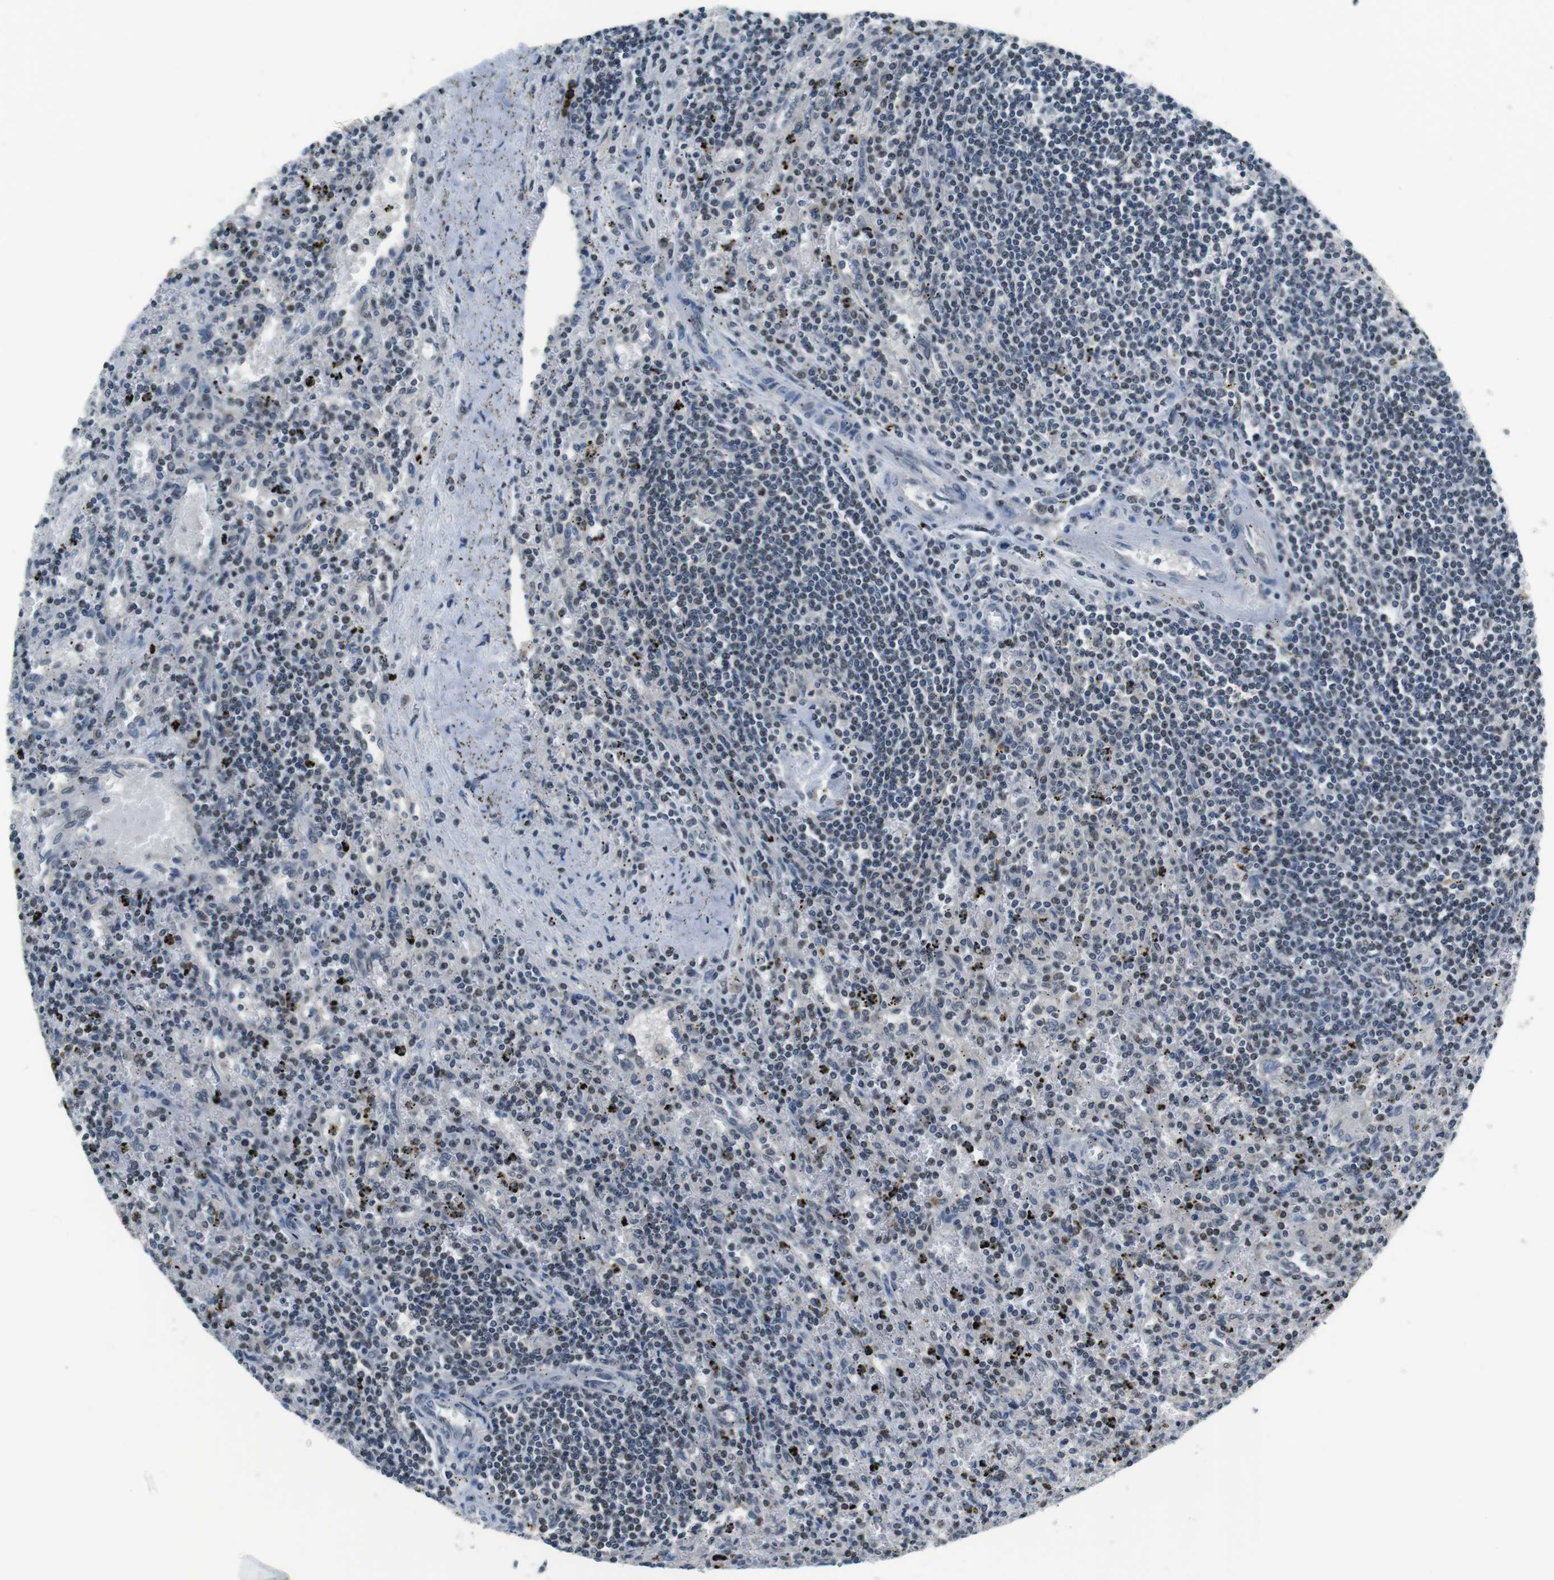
{"staining": {"intensity": "negative", "quantity": "none", "location": "none"}, "tissue": "lymphoma", "cell_type": "Tumor cells", "image_type": "cancer", "snomed": [{"axis": "morphology", "description": "Malignant lymphoma, non-Hodgkin's type, Low grade"}, {"axis": "topography", "description": "Spleen"}], "caption": "Histopathology image shows no protein staining in tumor cells of lymphoma tissue.", "gene": "NEK4", "patient": {"sex": "male", "age": 76}}